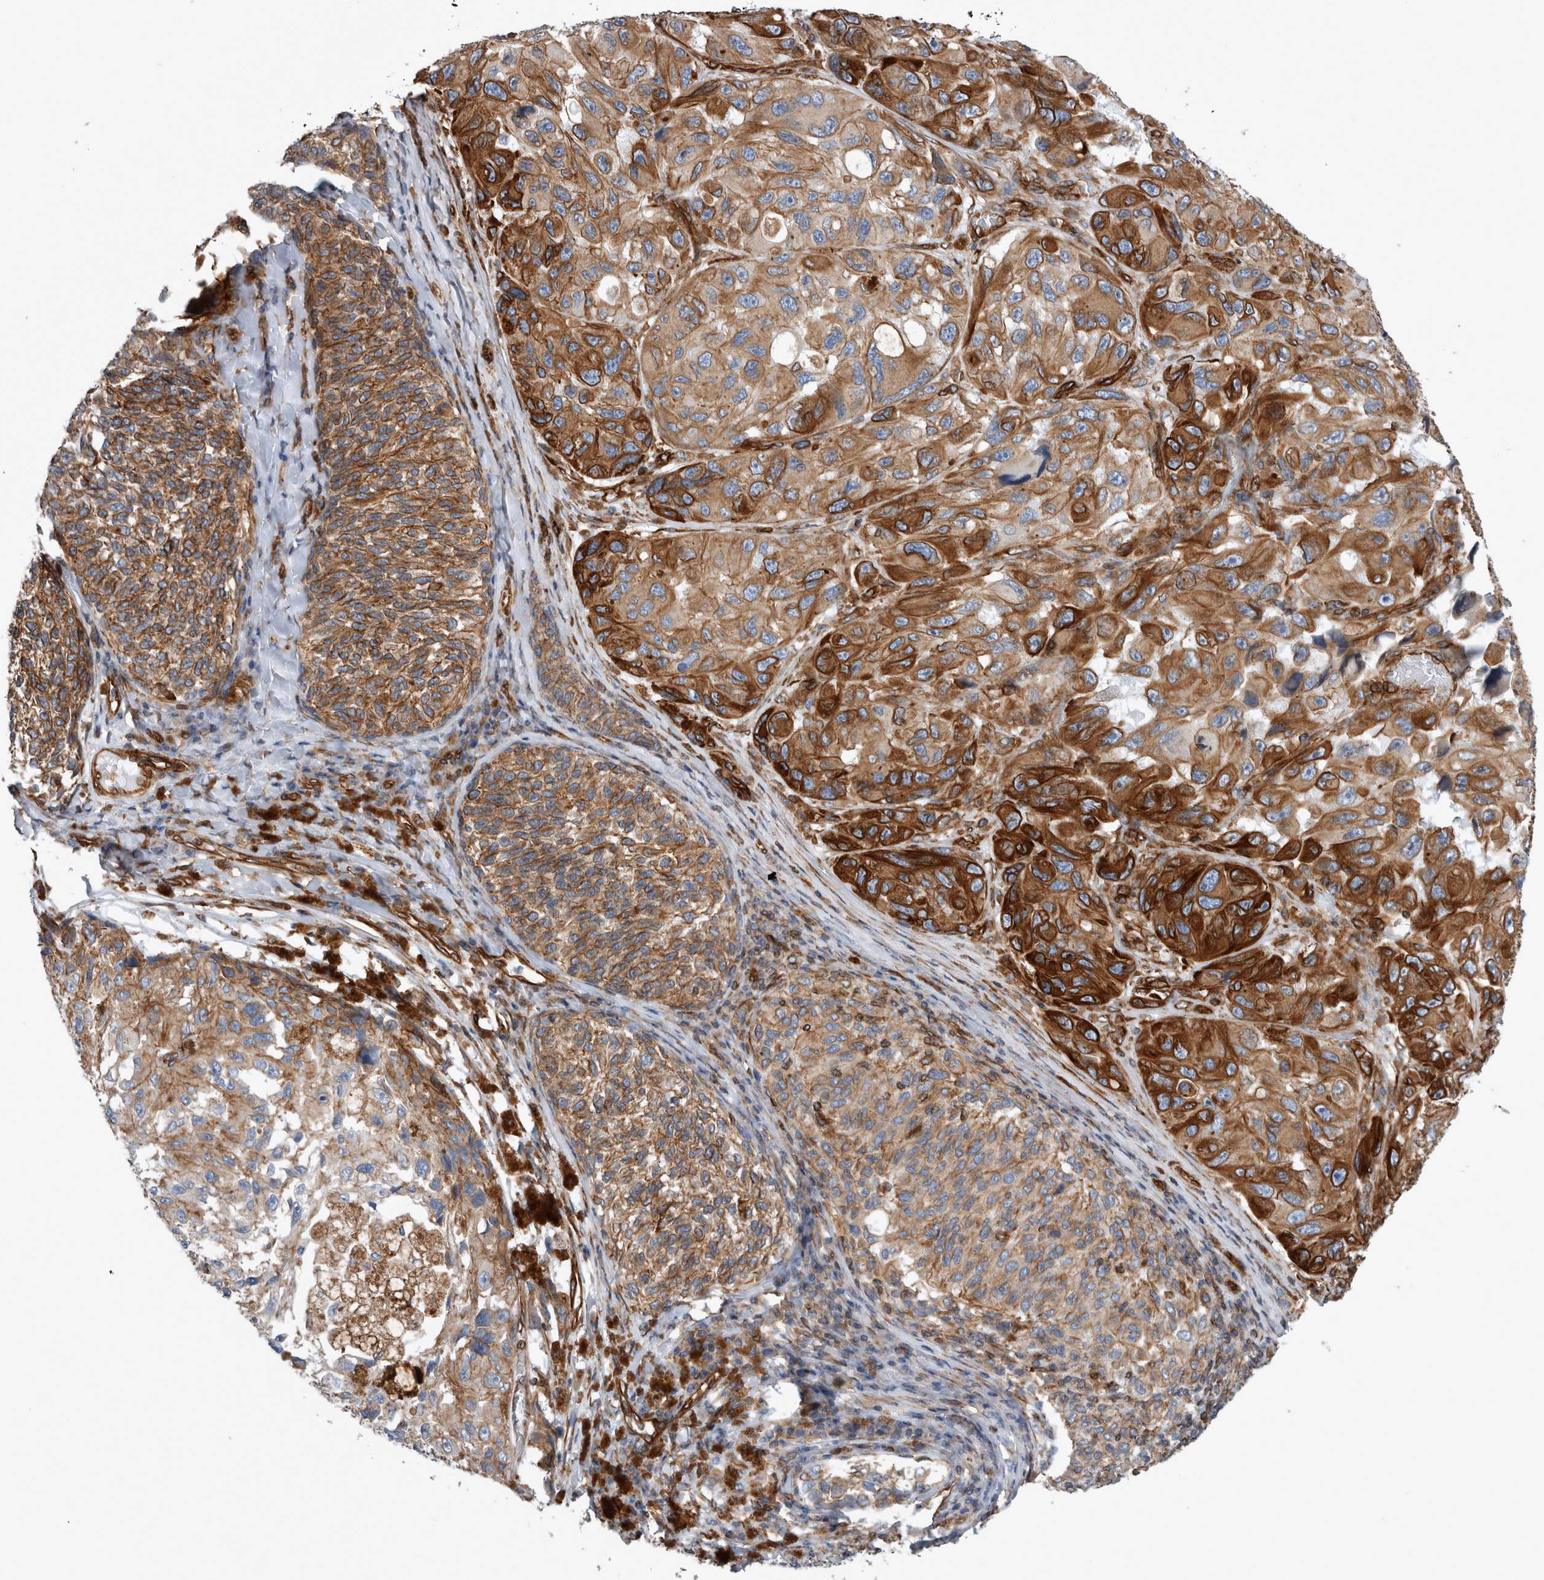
{"staining": {"intensity": "strong", "quantity": ">75%", "location": "cytoplasmic/membranous"}, "tissue": "melanoma", "cell_type": "Tumor cells", "image_type": "cancer", "snomed": [{"axis": "morphology", "description": "Malignant melanoma, NOS"}, {"axis": "topography", "description": "Skin"}], "caption": "Immunohistochemistry (IHC) of melanoma reveals high levels of strong cytoplasmic/membranous positivity in about >75% of tumor cells. (Brightfield microscopy of DAB IHC at high magnification).", "gene": "PLEC", "patient": {"sex": "female", "age": 73}}